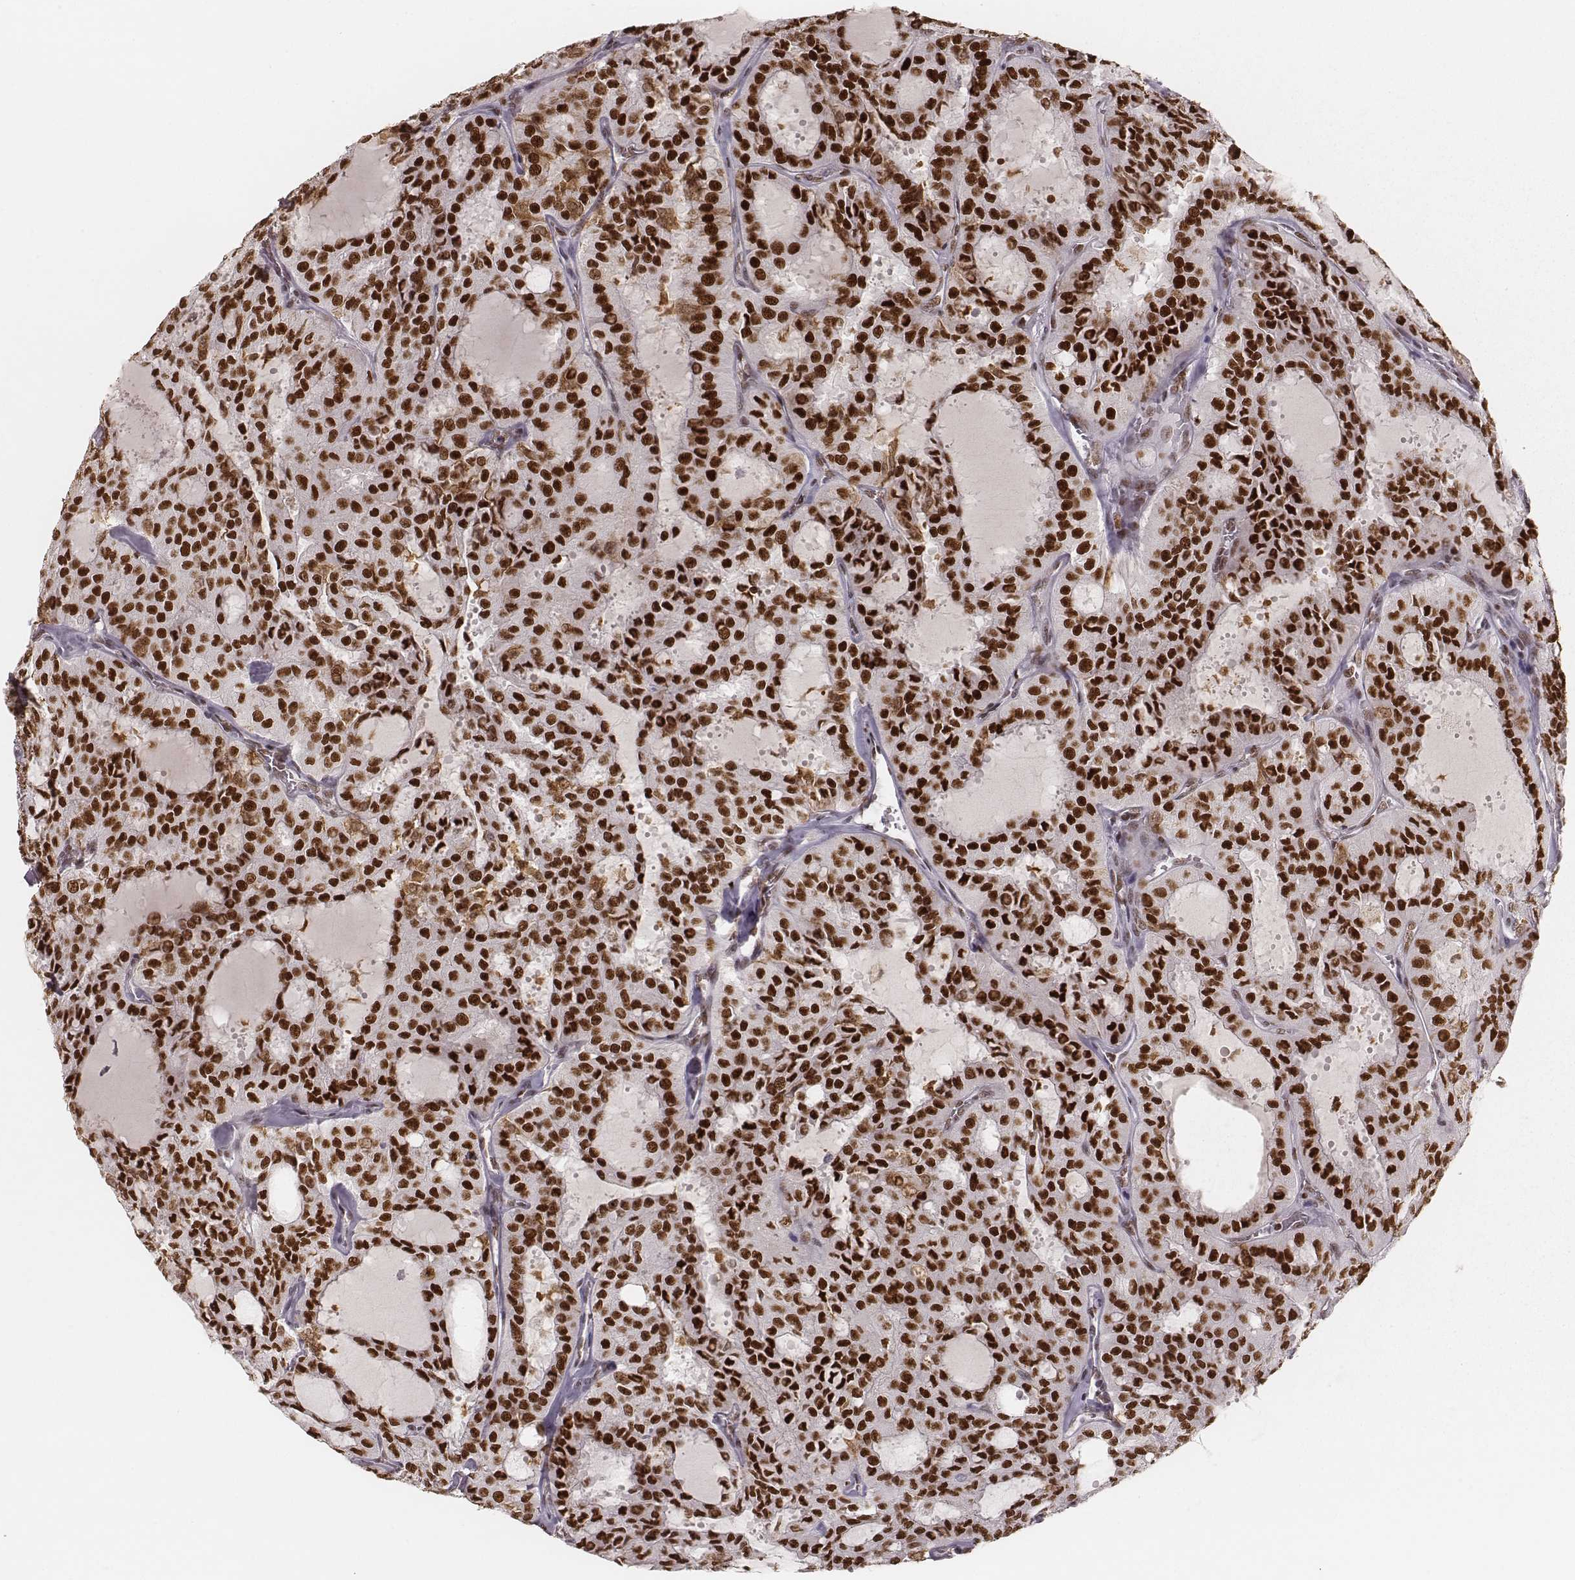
{"staining": {"intensity": "strong", "quantity": ">75%", "location": "nuclear"}, "tissue": "thyroid cancer", "cell_type": "Tumor cells", "image_type": "cancer", "snomed": [{"axis": "morphology", "description": "Follicular adenoma carcinoma, NOS"}, {"axis": "topography", "description": "Thyroid gland"}], "caption": "Protein staining displays strong nuclear expression in approximately >75% of tumor cells in thyroid follicular adenoma carcinoma.", "gene": "PARP1", "patient": {"sex": "male", "age": 75}}